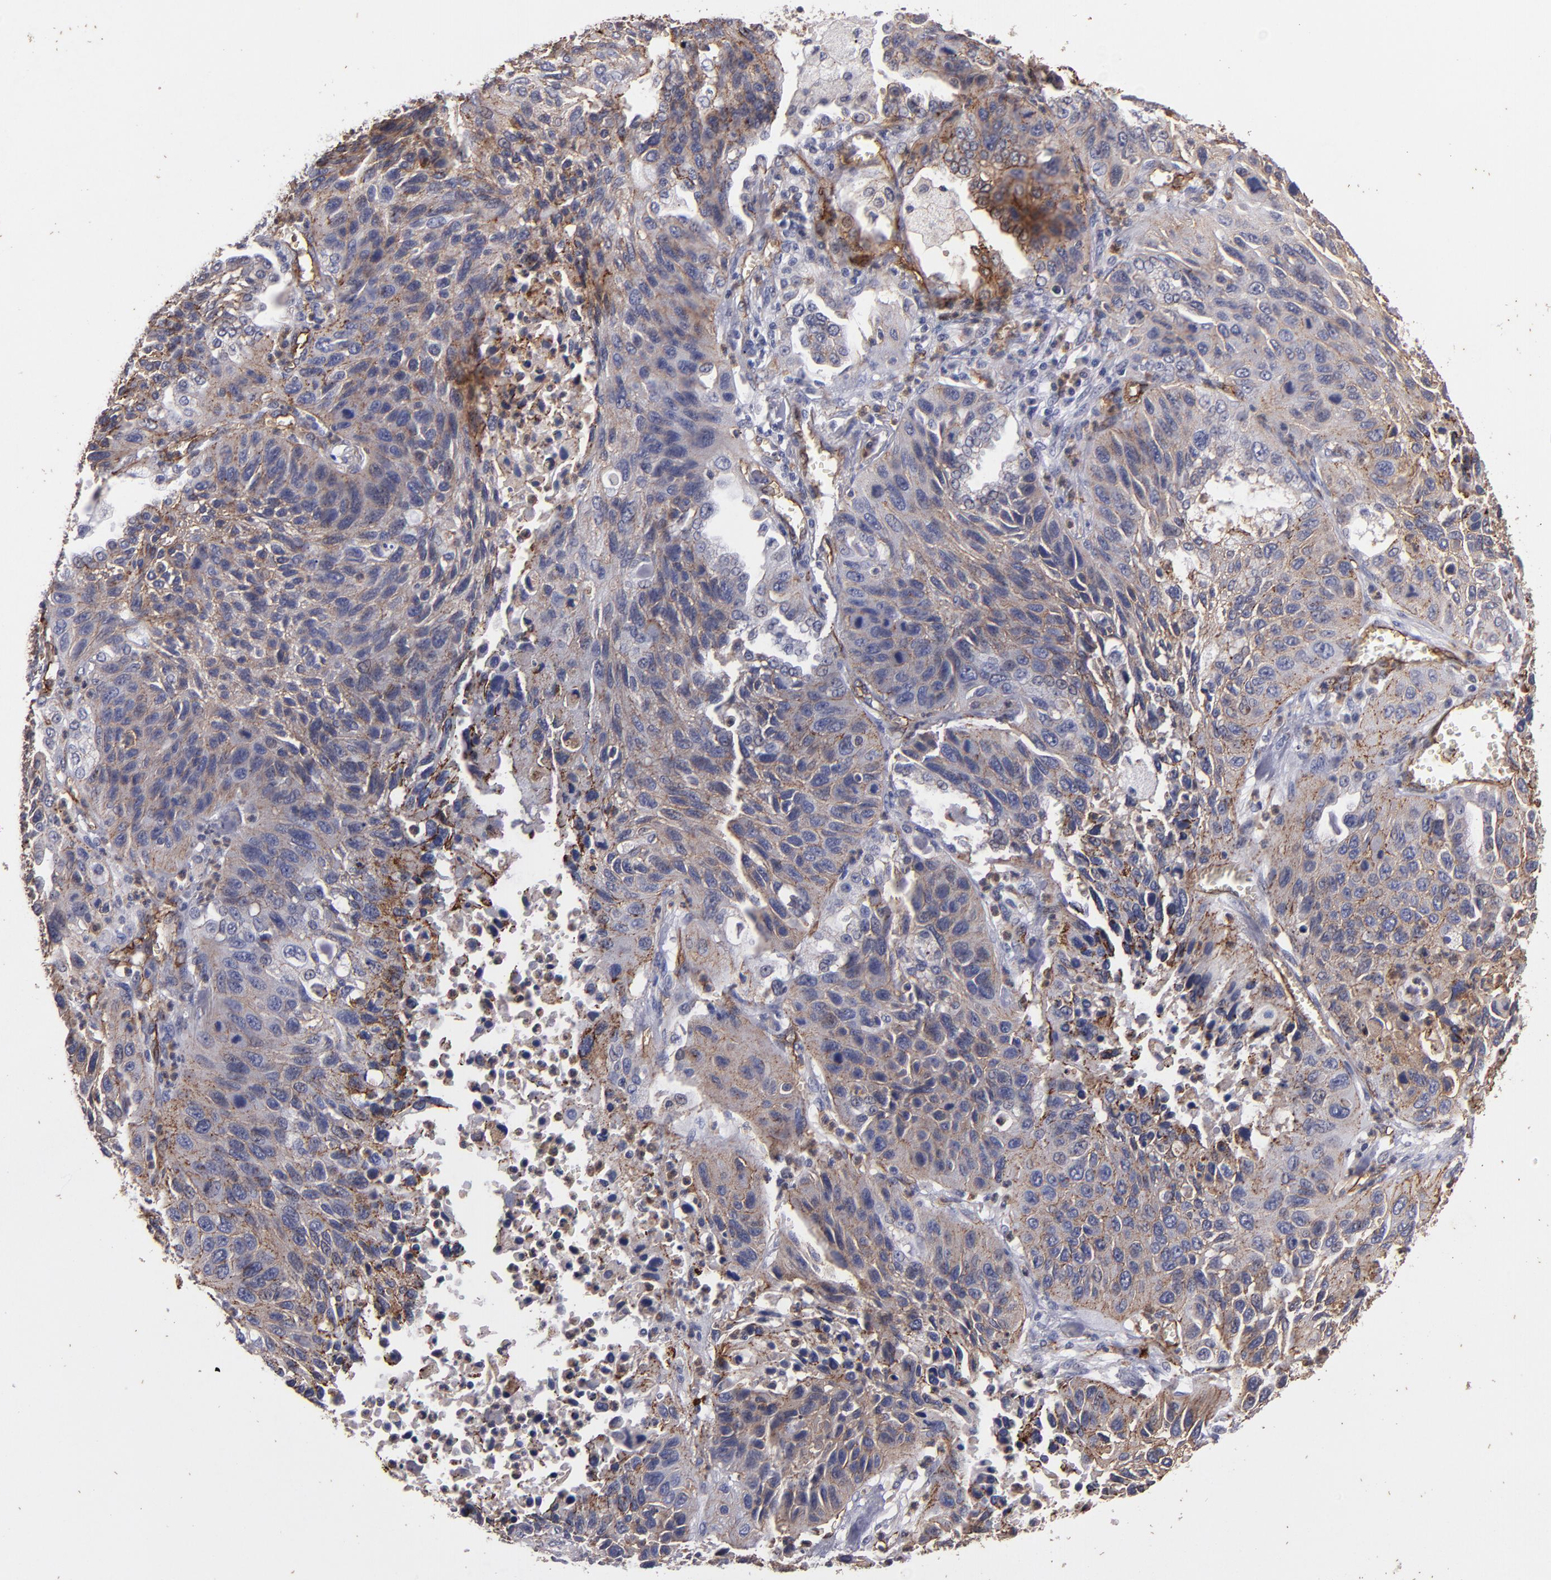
{"staining": {"intensity": "moderate", "quantity": "25%-75%", "location": "cytoplasmic/membranous"}, "tissue": "lung cancer", "cell_type": "Tumor cells", "image_type": "cancer", "snomed": [{"axis": "morphology", "description": "Squamous cell carcinoma, NOS"}, {"axis": "topography", "description": "Lung"}], "caption": "Immunohistochemical staining of human squamous cell carcinoma (lung) reveals medium levels of moderate cytoplasmic/membranous protein staining in approximately 25%-75% of tumor cells.", "gene": "CLDN5", "patient": {"sex": "female", "age": 76}}